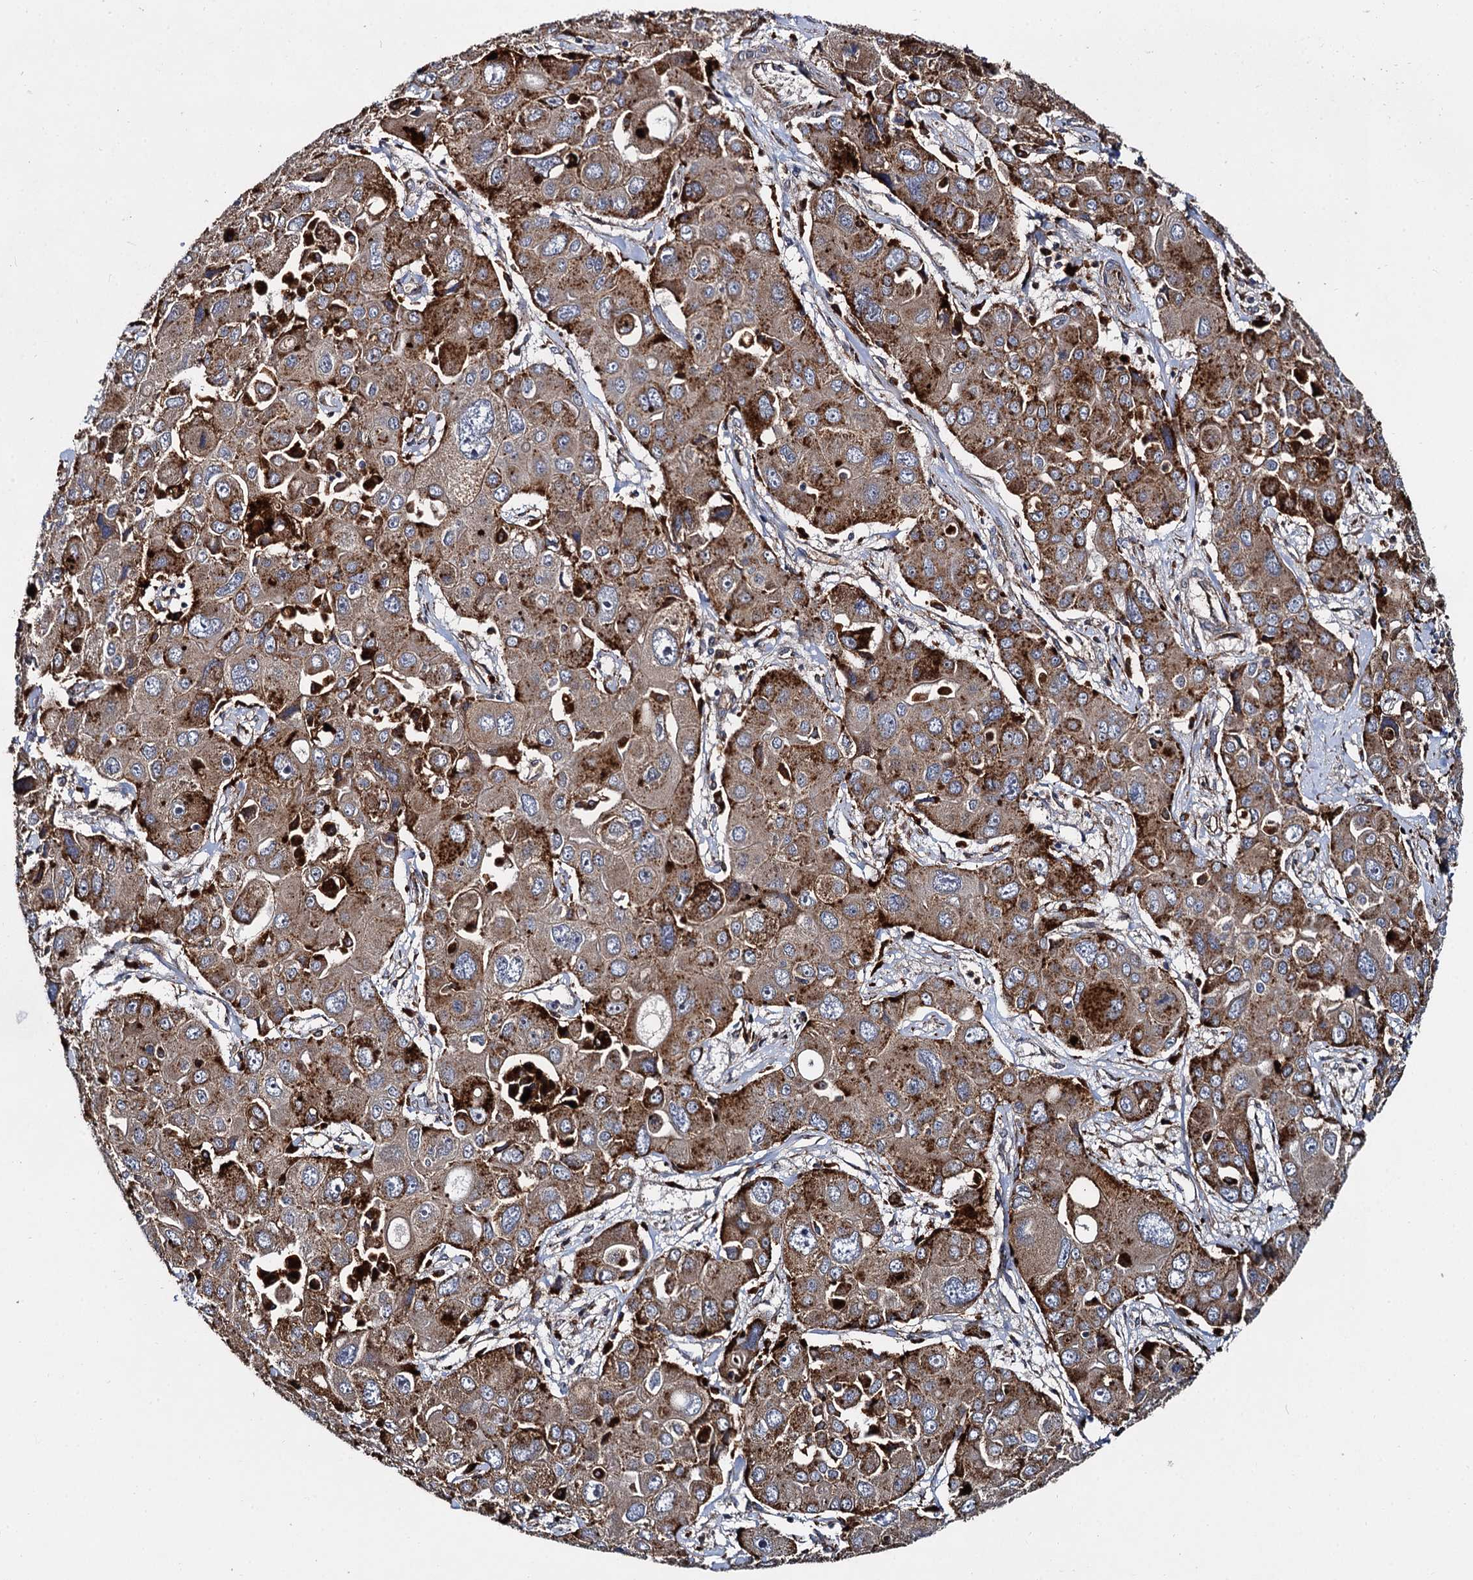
{"staining": {"intensity": "strong", "quantity": ">75%", "location": "cytoplasmic/membranous"}, "tissue": "liver cancer", "cell_type": "Tumor cells", "image_type": "cancer", "snomed": [{"axis": "morphology", "description": "Cholangiocarcinoma"}, {"axis": "topography", "description": "Liver"}], "caption": "Liver cancer stained with a brown dye reveals strong cytoplasmic/membranous positive positivity in about >75% of tumor cells.", "gene": "GBA1", "patient": {"sex": "male", "age": 67}}